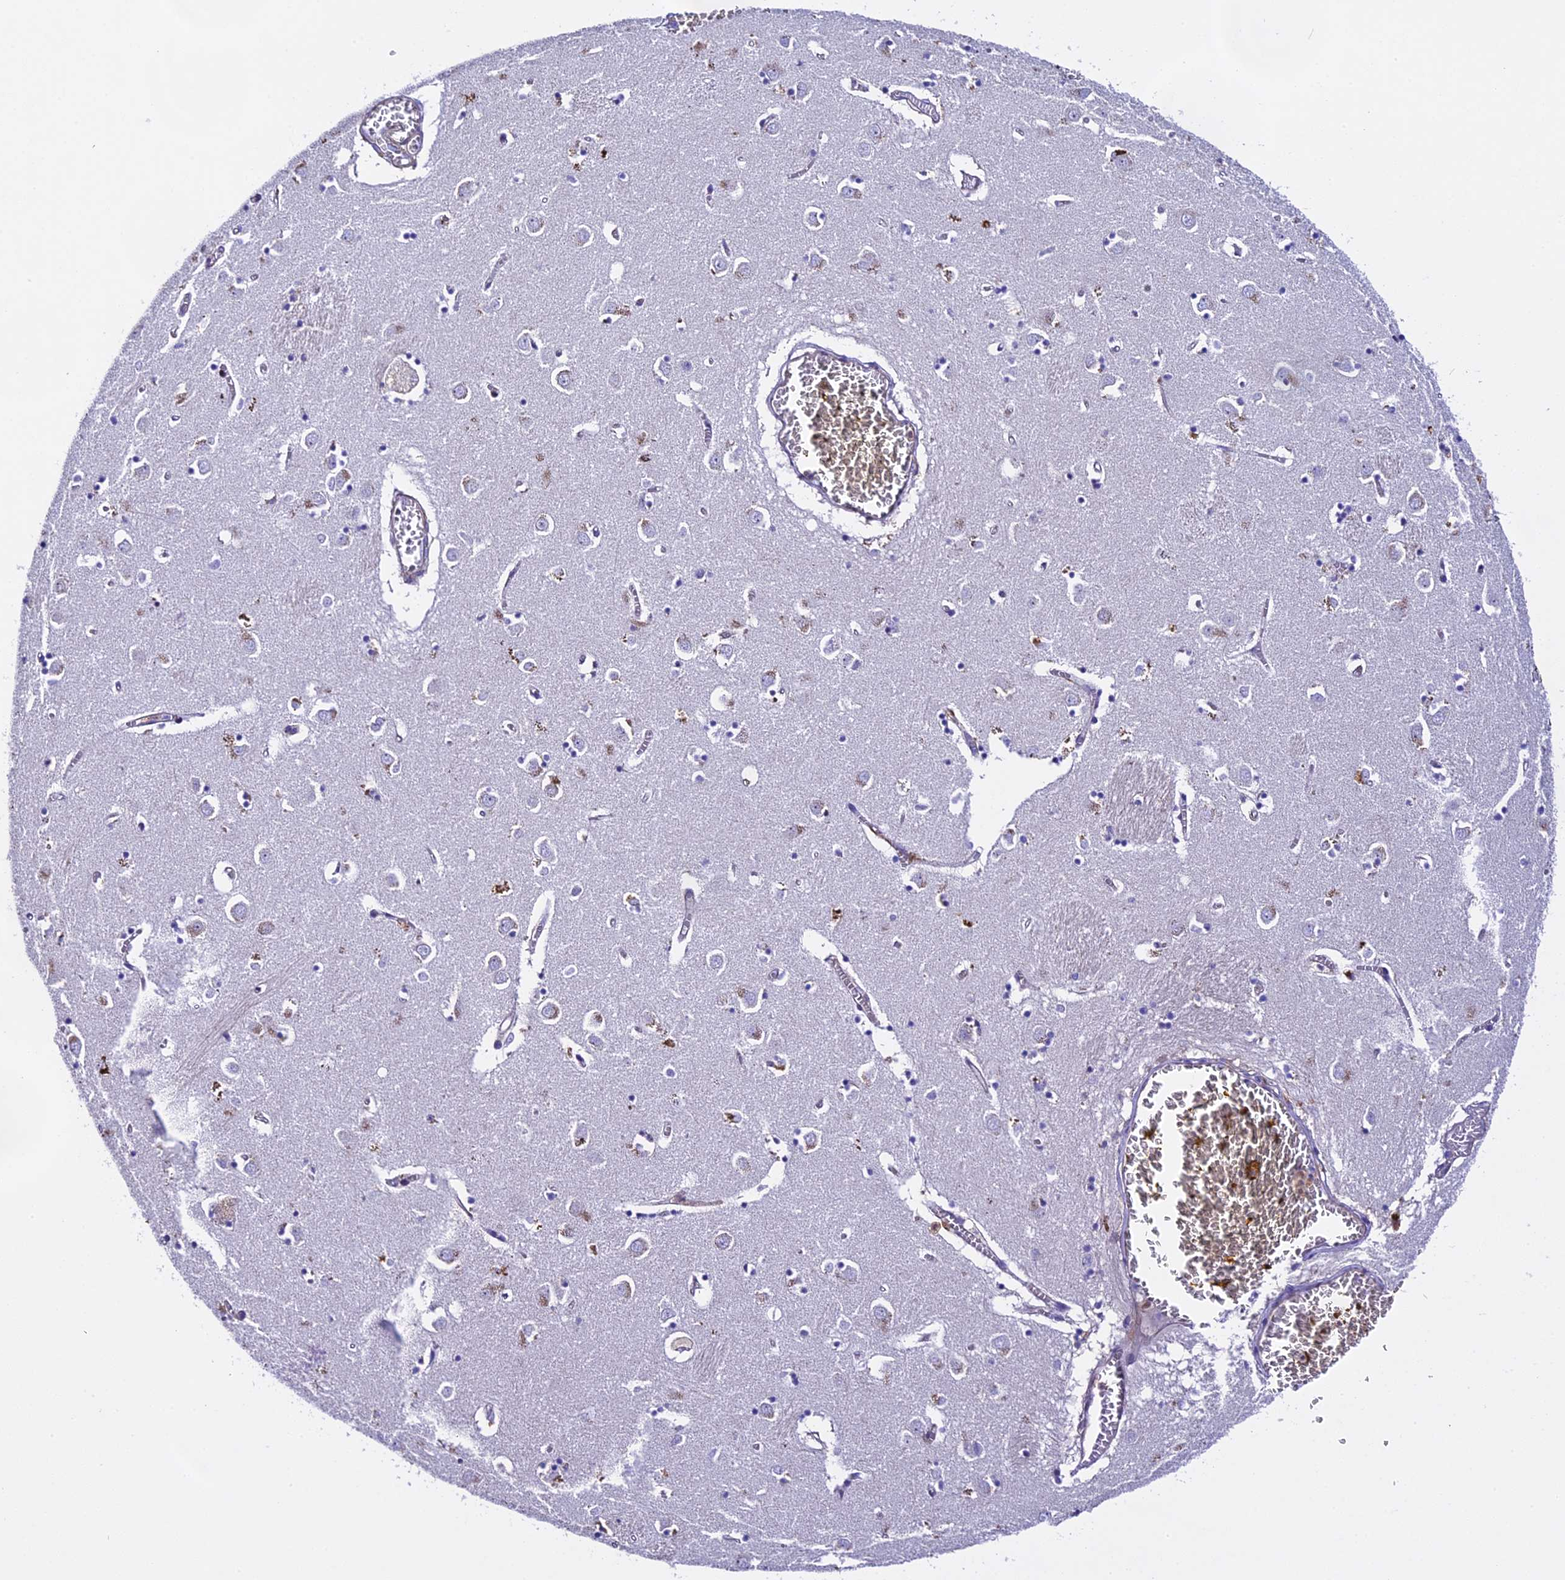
{"staining": {"intensity": "negative", "quantity": "none", "location": "none"}, "tissue": "caudate", "cell_type": "Glial cells", "image_type": "normal", "snomed": [{"axis": "morphology", "description": "Normal tissue, NOS"}, {"axis": "topography", "description": "Lateral ventricle wall"}], "caption": "This is an immunohistochemistry (IHC) micrograph of benign human caudate. There is no expression in glial cells.", "gene": "NOD2", "patient": {"sex": "male", "age": 70}}